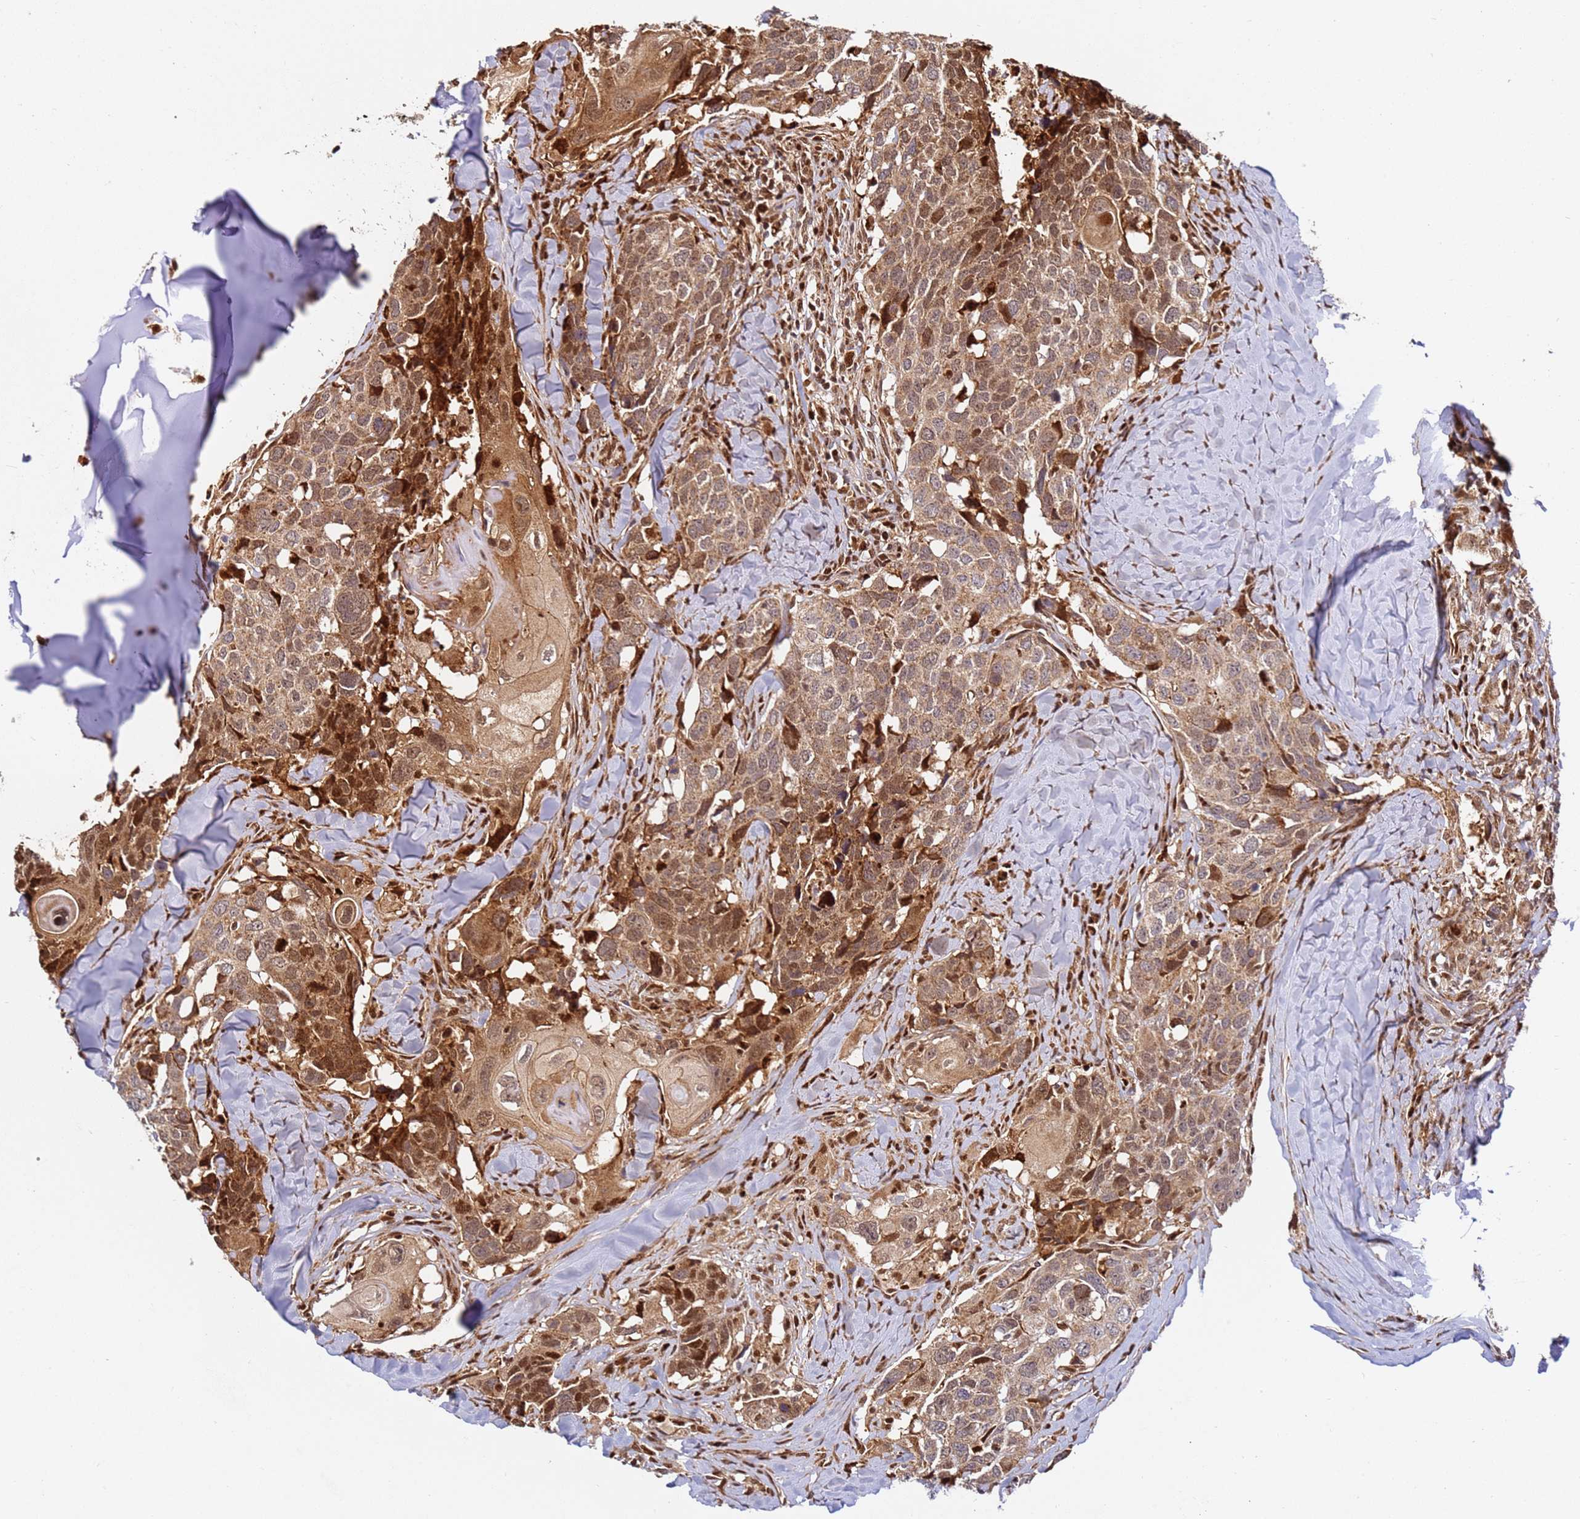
{"staining": {"intensity": "moderate", "quantity": ">75%", "location": "cytoplasmic/membranous,nuclear"}, "tissue": "head and neck cancer", "cell_type": "Tumor cells", "image_type": "cancer", "snomed": [{"axis": "morphology", "description": "Normal tissue, NOS"}, {"axis": "morphology", "description": "Squamous cell carcinoma, NOS"}, {"axis": "topography", "description": "Skeletal muscle"}, {"axis": "topography", "description": "Vascular tissue"}, {"axis": "topography", "description": "Peripheral nerve tissue"}, {"axis": "topography", "description": "Head-Neck"}], "caption": "Human head and neck cancer stained with a brown dye reveals moderate cytoplasmic/membranous and nuclear positive positivity in about >75% of tumor cells.", "gene": "SMOX", "patient": {"sex": "male", "age": 66}}